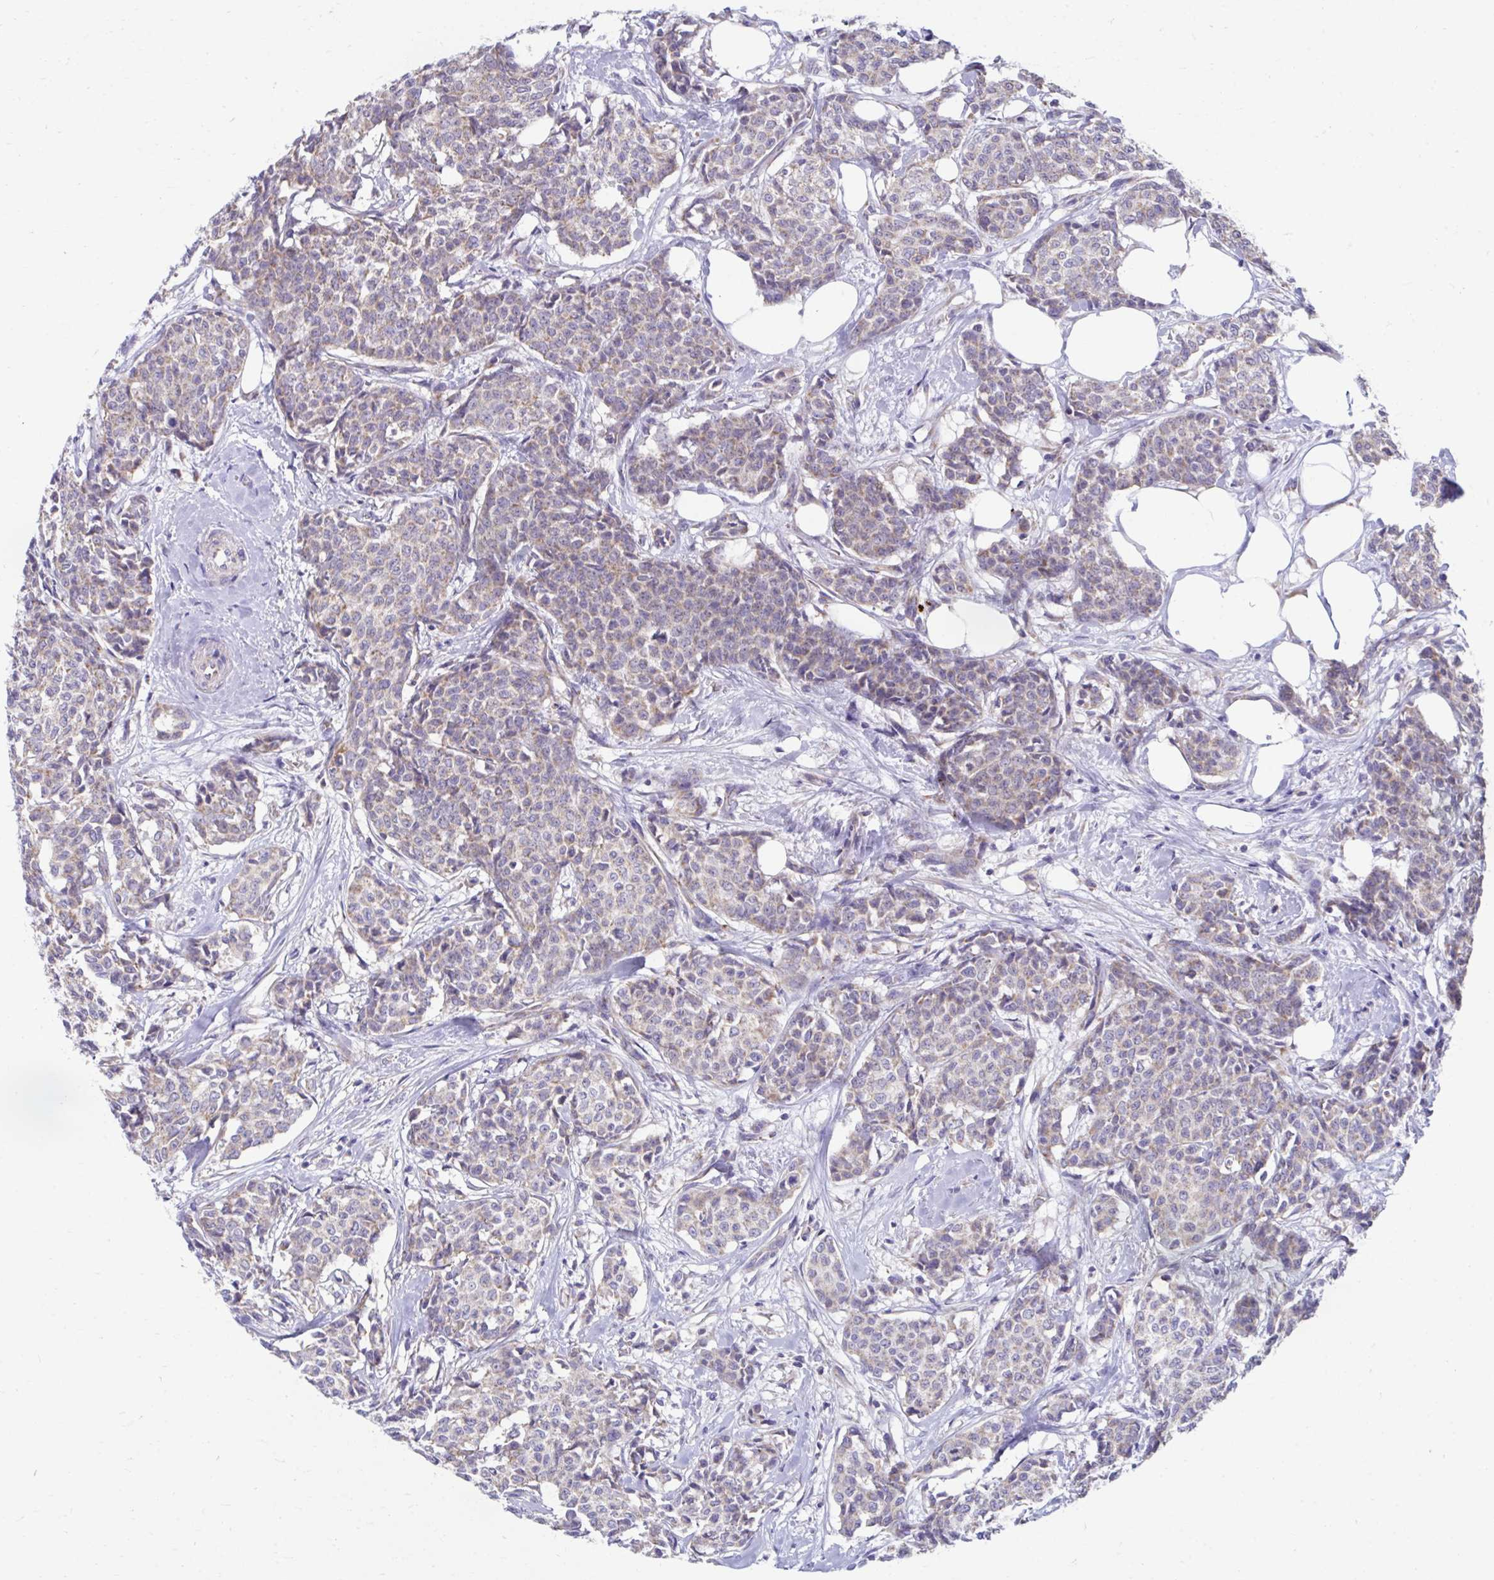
{"staining": {"intensity": "weak", "quantity": "25%-75%", "location": "cytoplasmic/membranous"}, "tissue": "breast cancer", "cell_type": "Tumor cells", "image_type": "cancer", "snomed": [{"axis": "morphology", "description": "Duct carcinoma"}, {"axis": "topography", "description": "Breast"}], "caption": "A micrograph showing weak cytoplasmic/membranous expression in approximately 25%-75% of tumor cells in breast infiltrating ductal carcinoma, as visualized by brown immunohistochemical staining.", "gene": "LINGO4", "patient": {"sex": "female", "age": 91}}